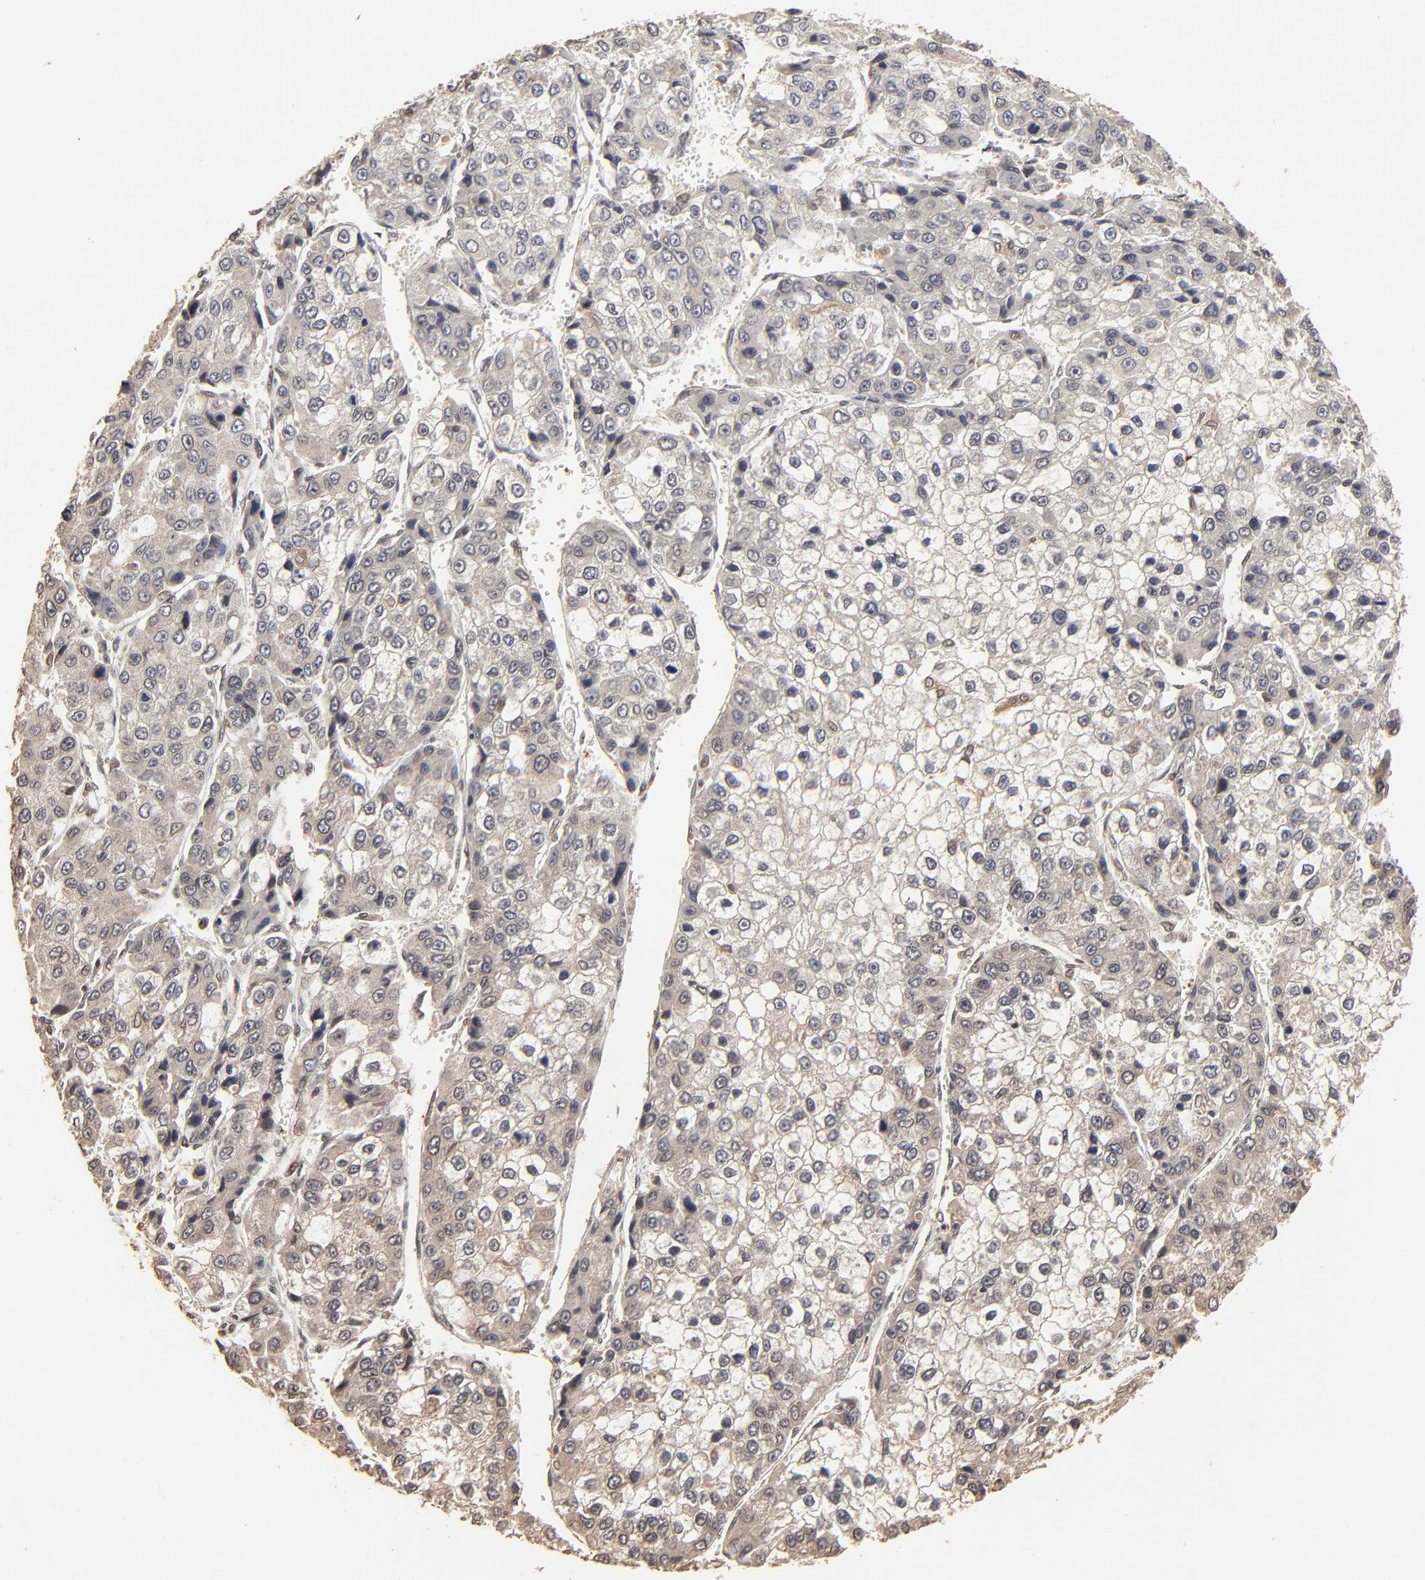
{"staining": {"intensity": "weak", "quantity": ">75%", "location": "cytoplasmic/membranous"}, "tissue": "liver cancer", "cell_type": "Tumor cells", "image_type": "cancer", "snomed": [{"axis": "morphology", "description": "Carcinoma, Hepatocellular, NOS"}, {"axis": "topography", "description": "Liver"}], "caption": "This histopathology image exhibits immunohistochemistry staining of human liver cancer (hepatocellular carcinoma), with low weak cytoplasmic/membranous expression in about >75% of tumor cells.", "gene": "FAM227A", "patient": {"sex": "female", "age": 66}}